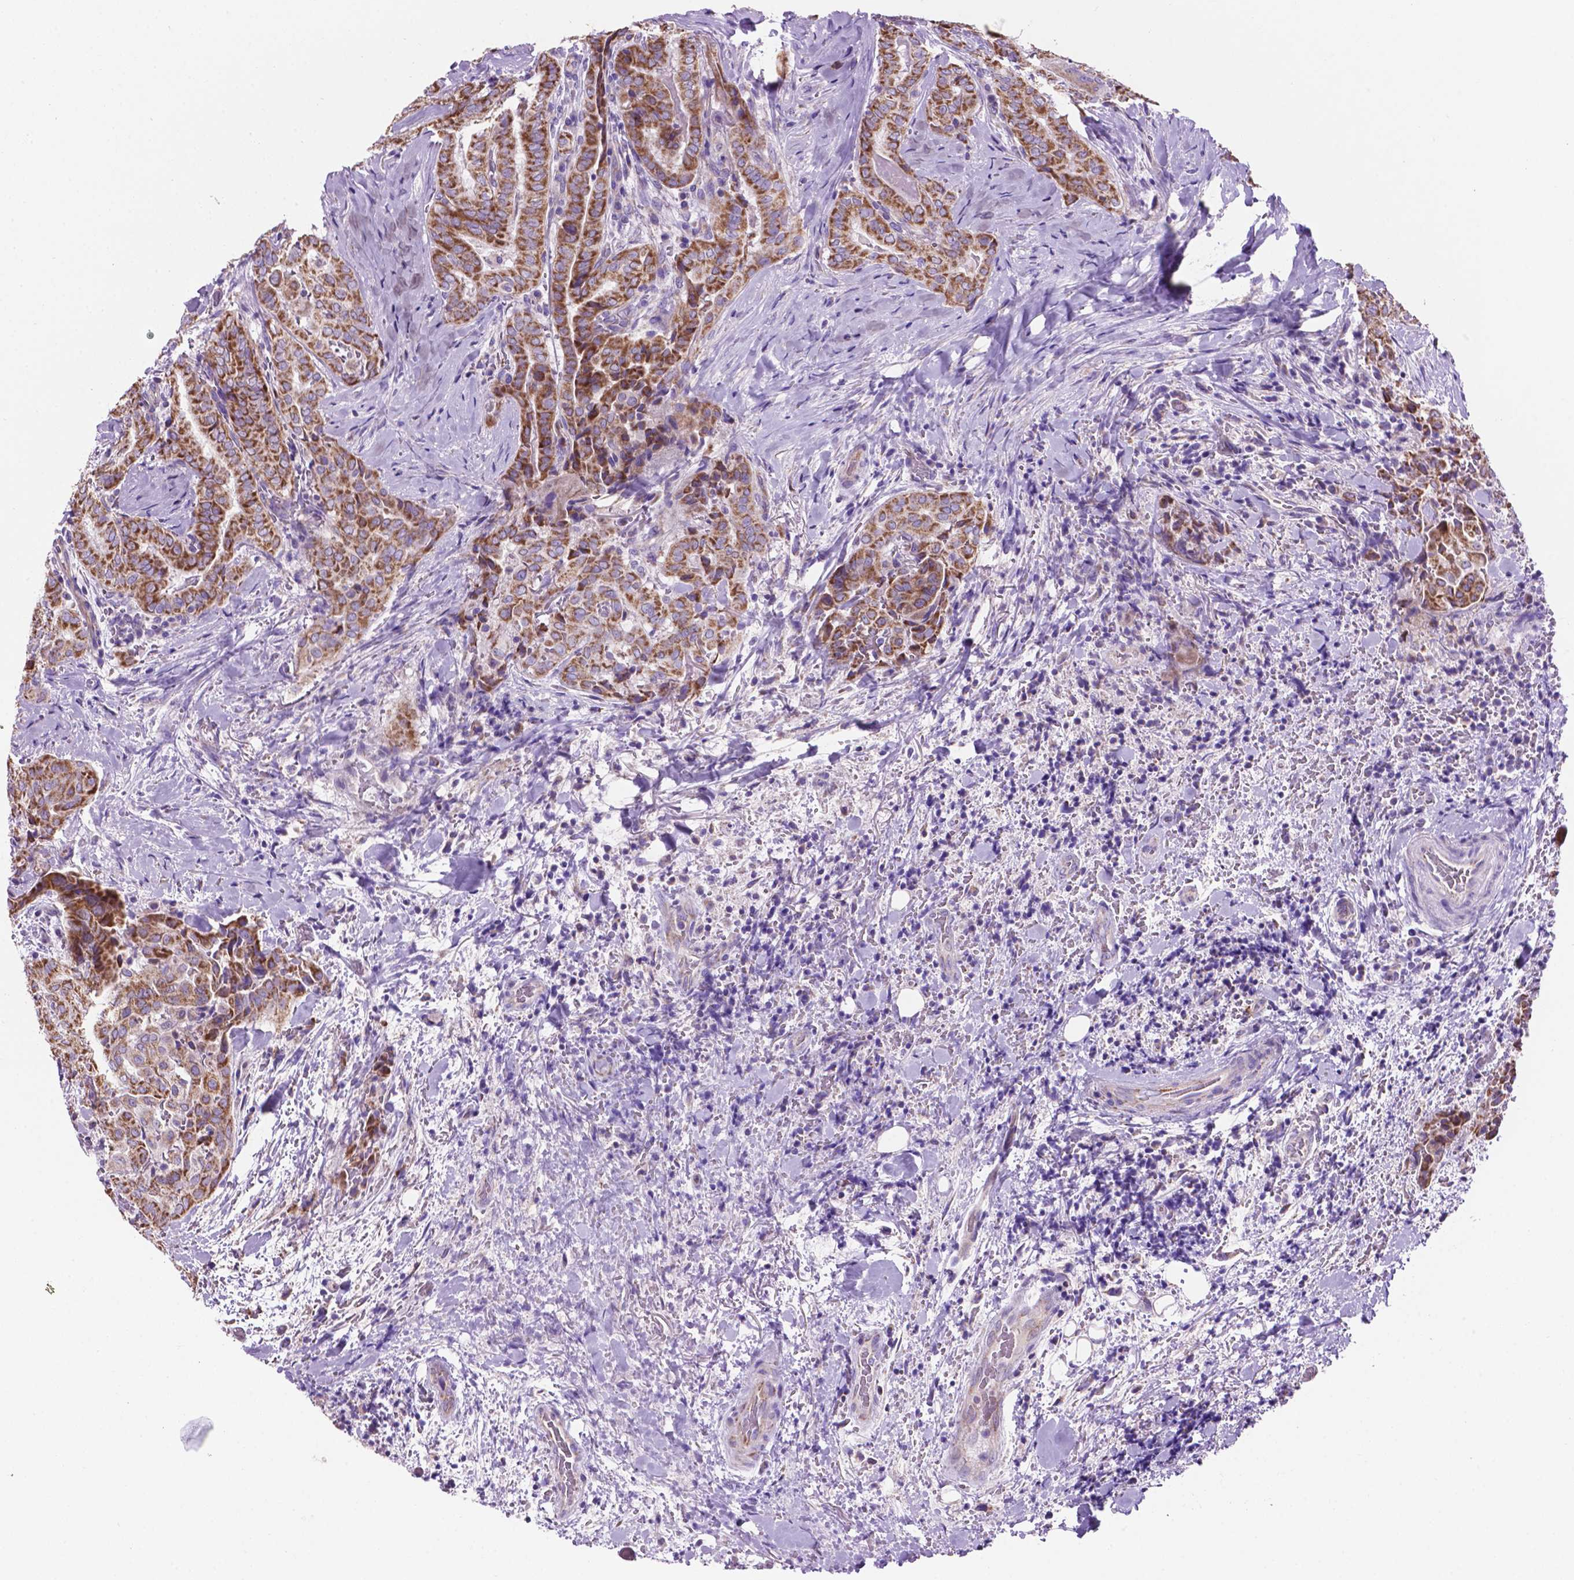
{"staining": {"intensity": "moderate", "quantity": ">75%", "location": "cytoplasmic/membranous"}, "tissue": "thyroid cancer", "cell_type": "Tumor cells", "image_type": "cancer", "snomed": [{"axis": "morphology", "description": "Papillary adenocarcinoma, NOS"}, {"axis": "topography", "description": "Thyroid gland"}], "caption": "This image exhibits thyroid papillary adenocarcinoma stained with IHC to label a protein in brown. The cytoplasmic/membranous of tumor cells show moderate positivity for the protein. Nuclei are counter-stained blue.", "gene": "TMEM121B", "patient": {"sex": "female", "age": 61}}